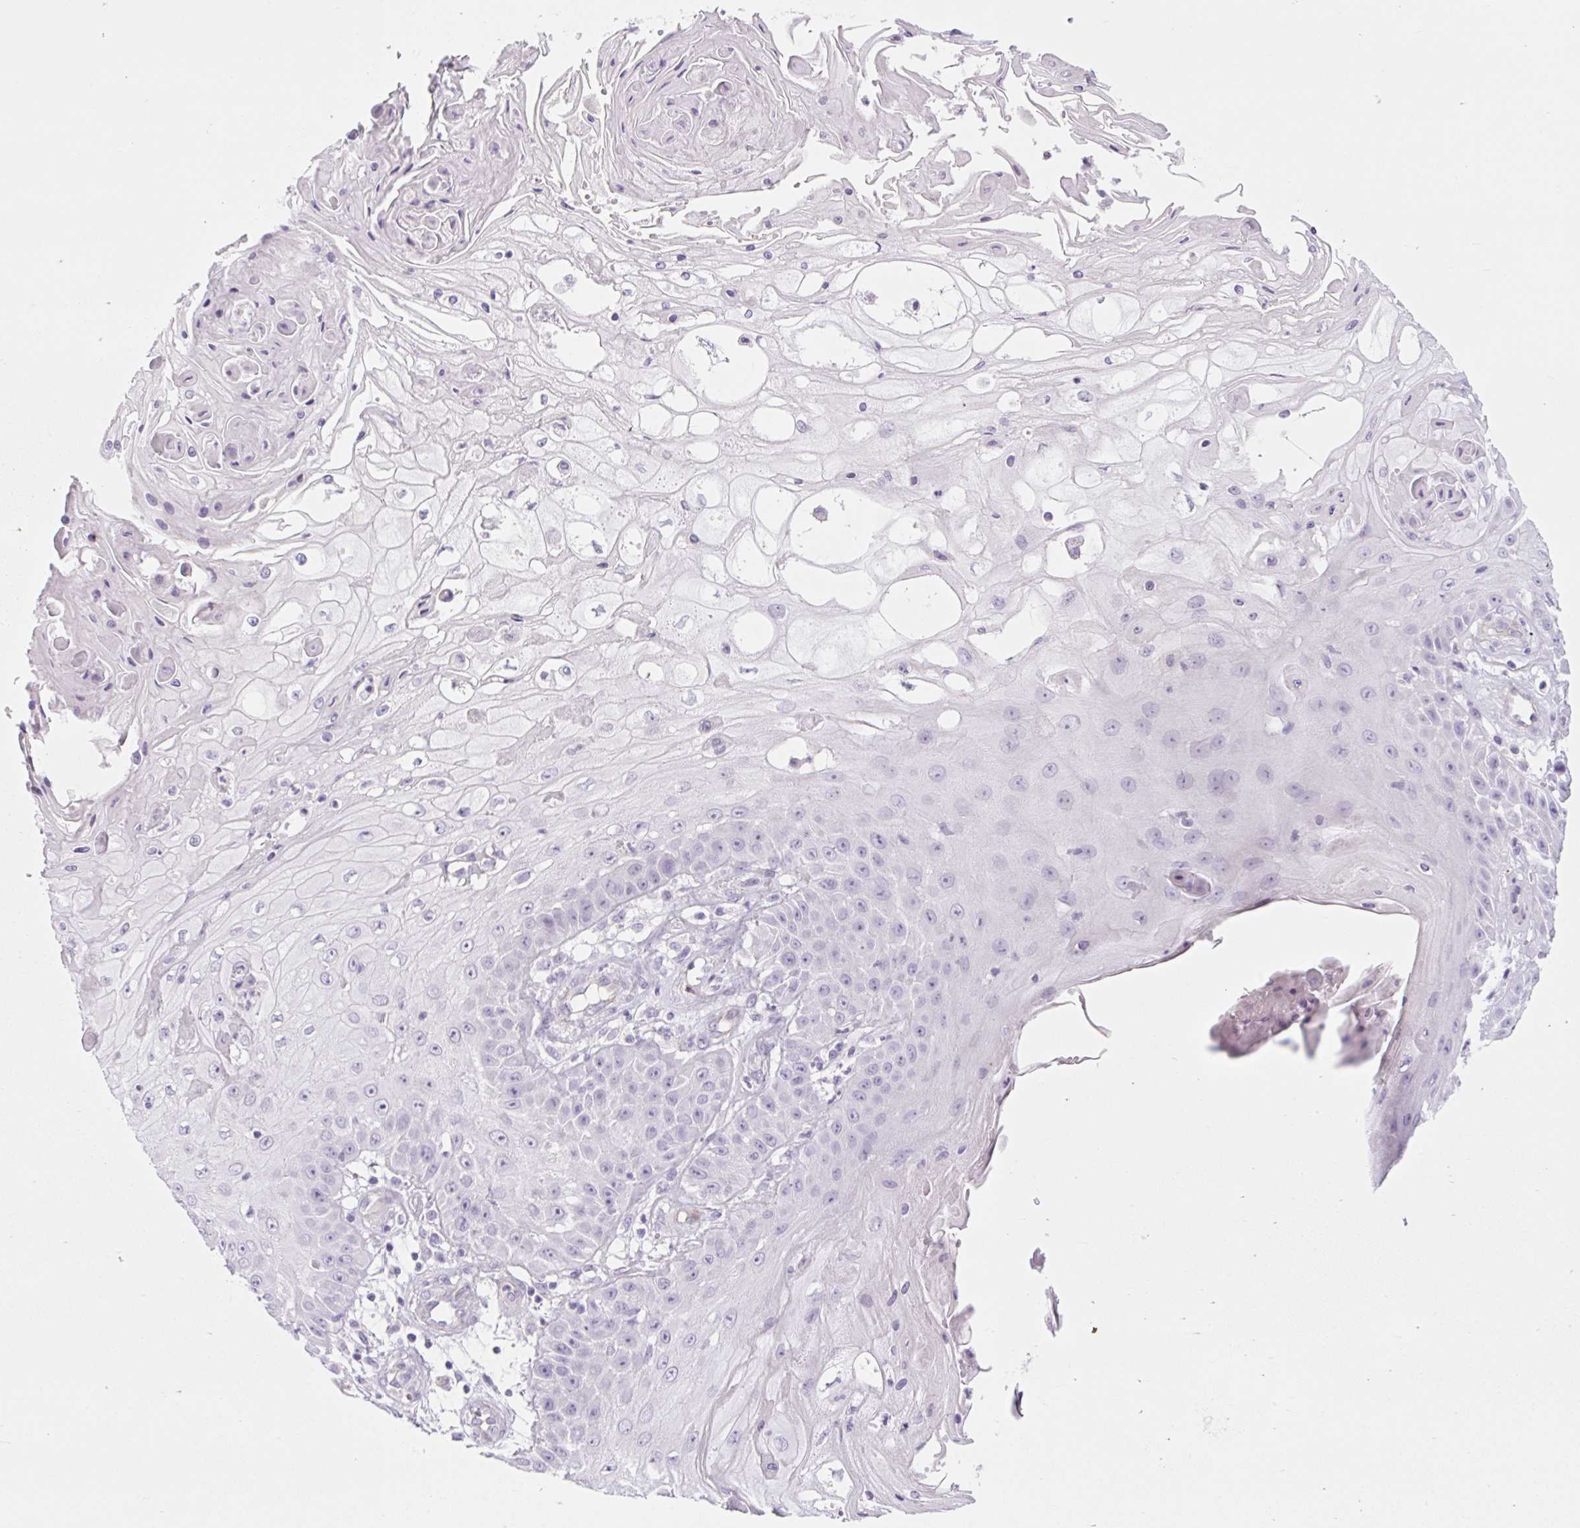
{"staining": {"intensity": "negative", "quantity": "none", "location": "none"}, "tissue": "skin cancer", "cell_type": "Tumor cells", "image_type": "cancer", "snomed": [{"axis": "morphology", "description": "Squamous cell carcinoma, NOS"}, {"axis": "topography", "description": "Skin"}], "caption": "The image shows no significant staining in tumor cells of skin squamous cell carcinoma. (DAB immunohistochemistry (IHC) visualized using brightfield microscopy, high magnification).", "gene": "BCAS1", "patient": {"sex": "male", "age": 70}}